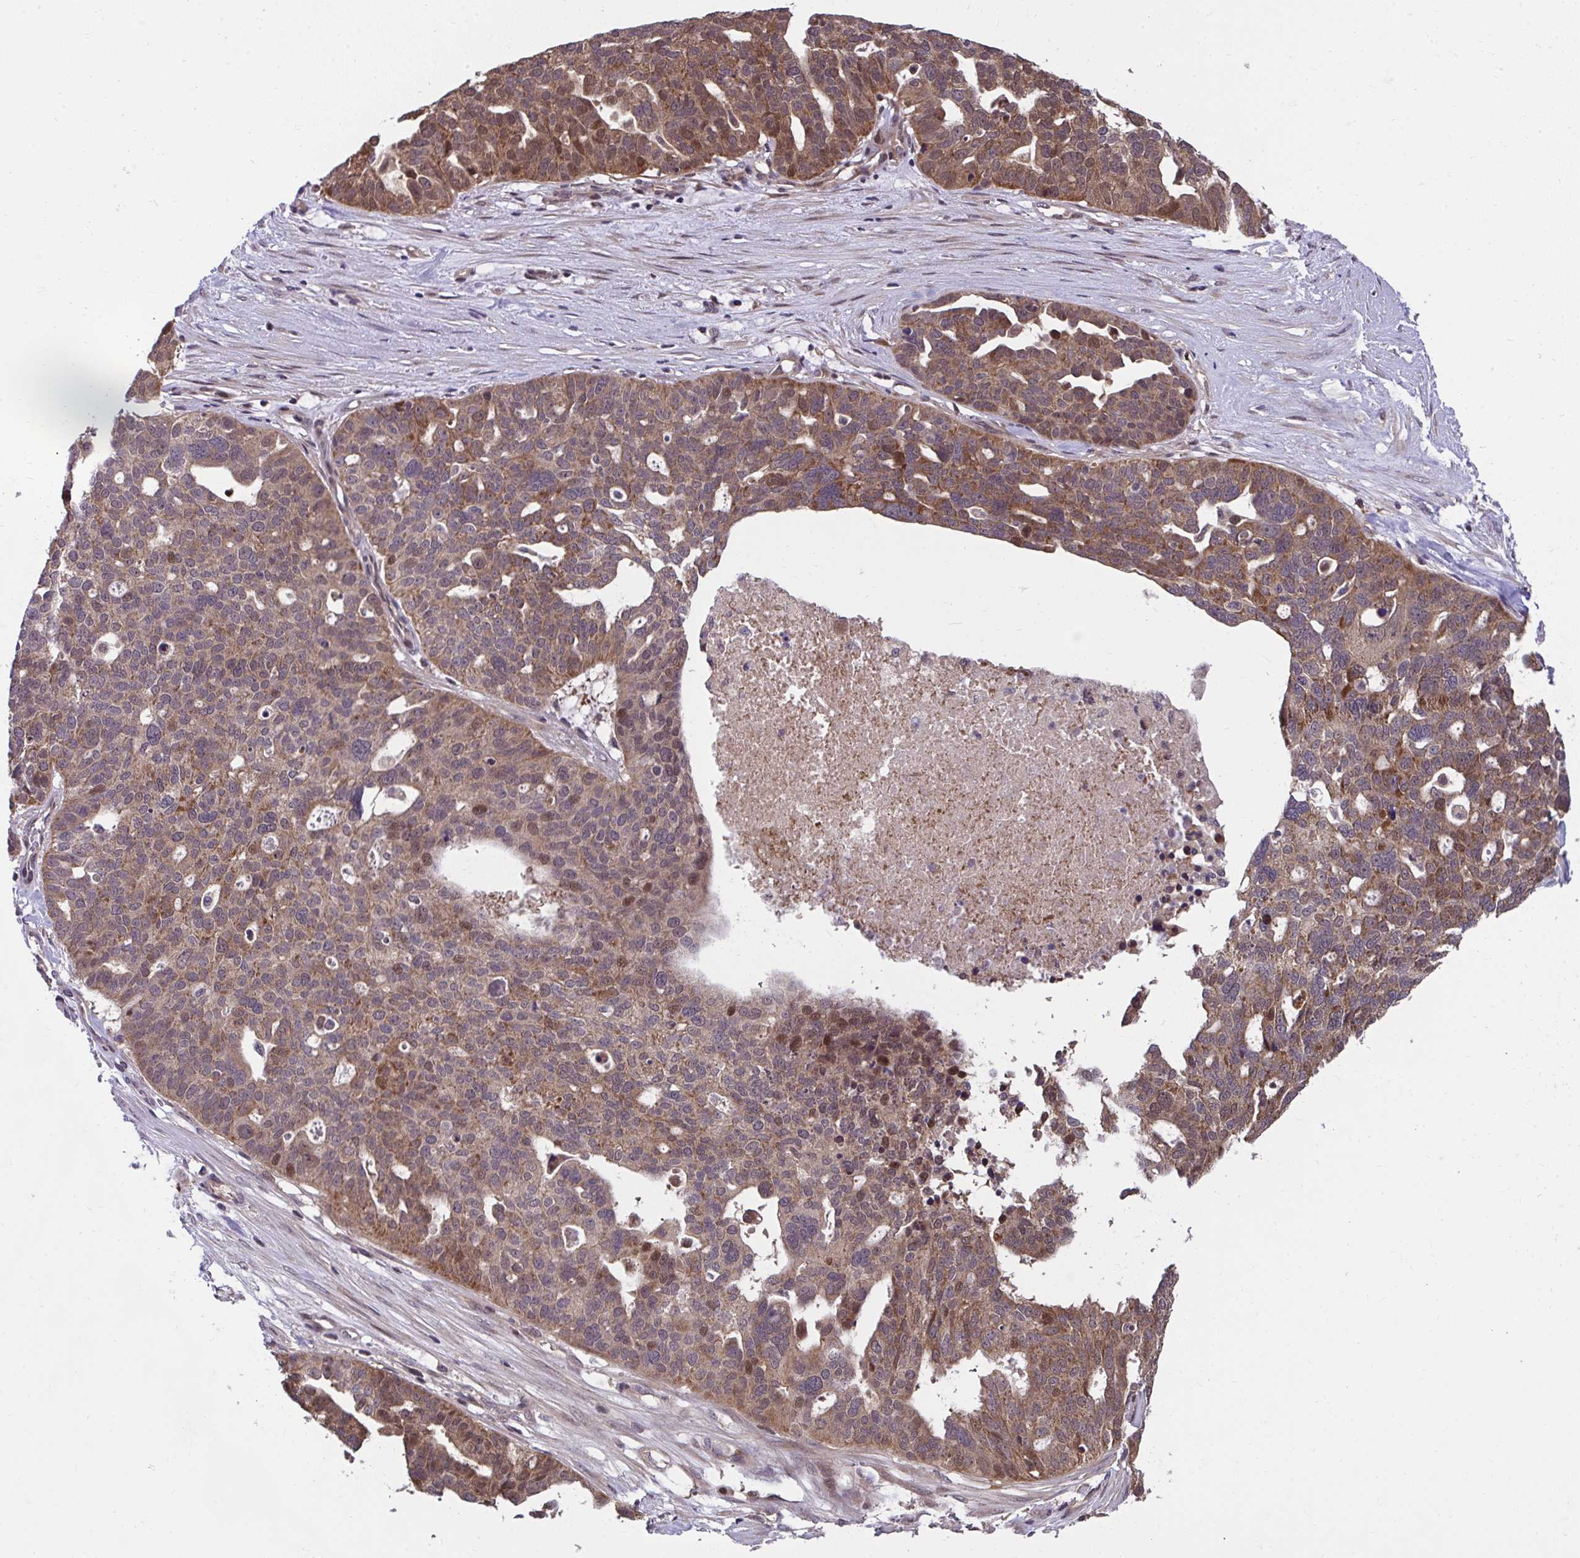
{"staining": {"intensity": "moderate", "quantity": ">75%", "location": "cytoplasmic/membranous,nuclear"}, "tissue": "ovarian cancer", "cell_type": "Tumor cells", "image_type": "cancer", "snomed": [{"axis": "morphology", "description": "Cystadenocarcinoma, serous, NOS"}, {"axis": "topography", "description": "Ovary"}], "caption": "Immunohistochemical staining of ovarian serous cystadenocarcinoma demonstrates moderate cytoplasmic/membranous and nuclear protein staining in approximately >75% of tumor cells.", "gene": "RDH14", "patient": {"sex": "female", "age": 59}}